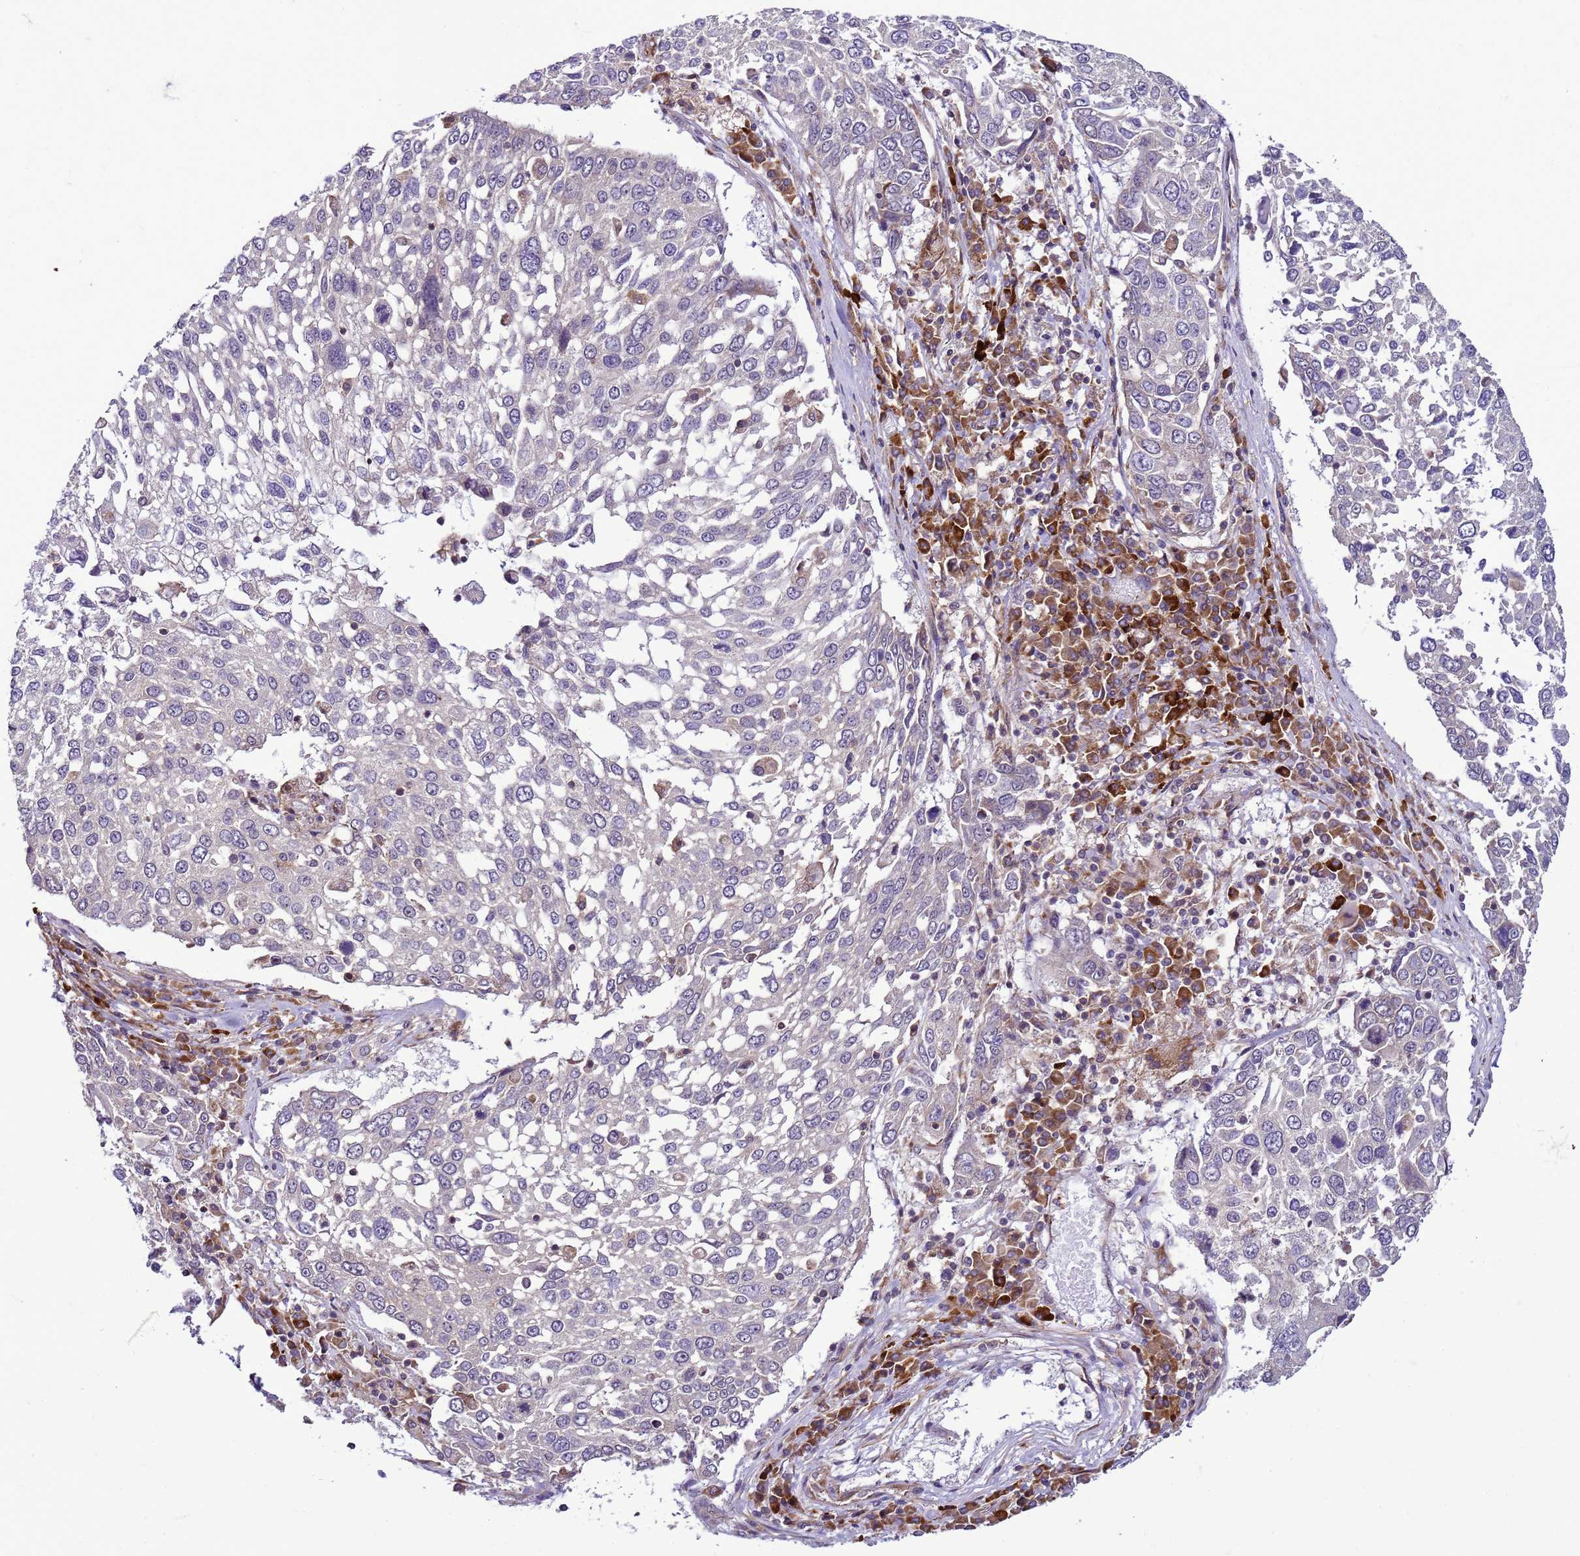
{"staining": {"intensity": "negative", "quantity": "none", "location": "none"}, "tissue": "lung cancer", "cell_type": "Tumor cells", "image_type": "cancer", "snomed": [{"axis": "morphology", "description": "Squamous cell carcinoma, NOS"}, {"axis": "topography", "description": "Lung"}], "caption": "This micrograph is of lung cancer stained with immunohistochemistry (IHC) to label a protein in brown with the nuclei are counter-stained blue. There is no staining in tumor cells.", "gene": "GEN1", "patient": {"sex": "male", "age": 65}}